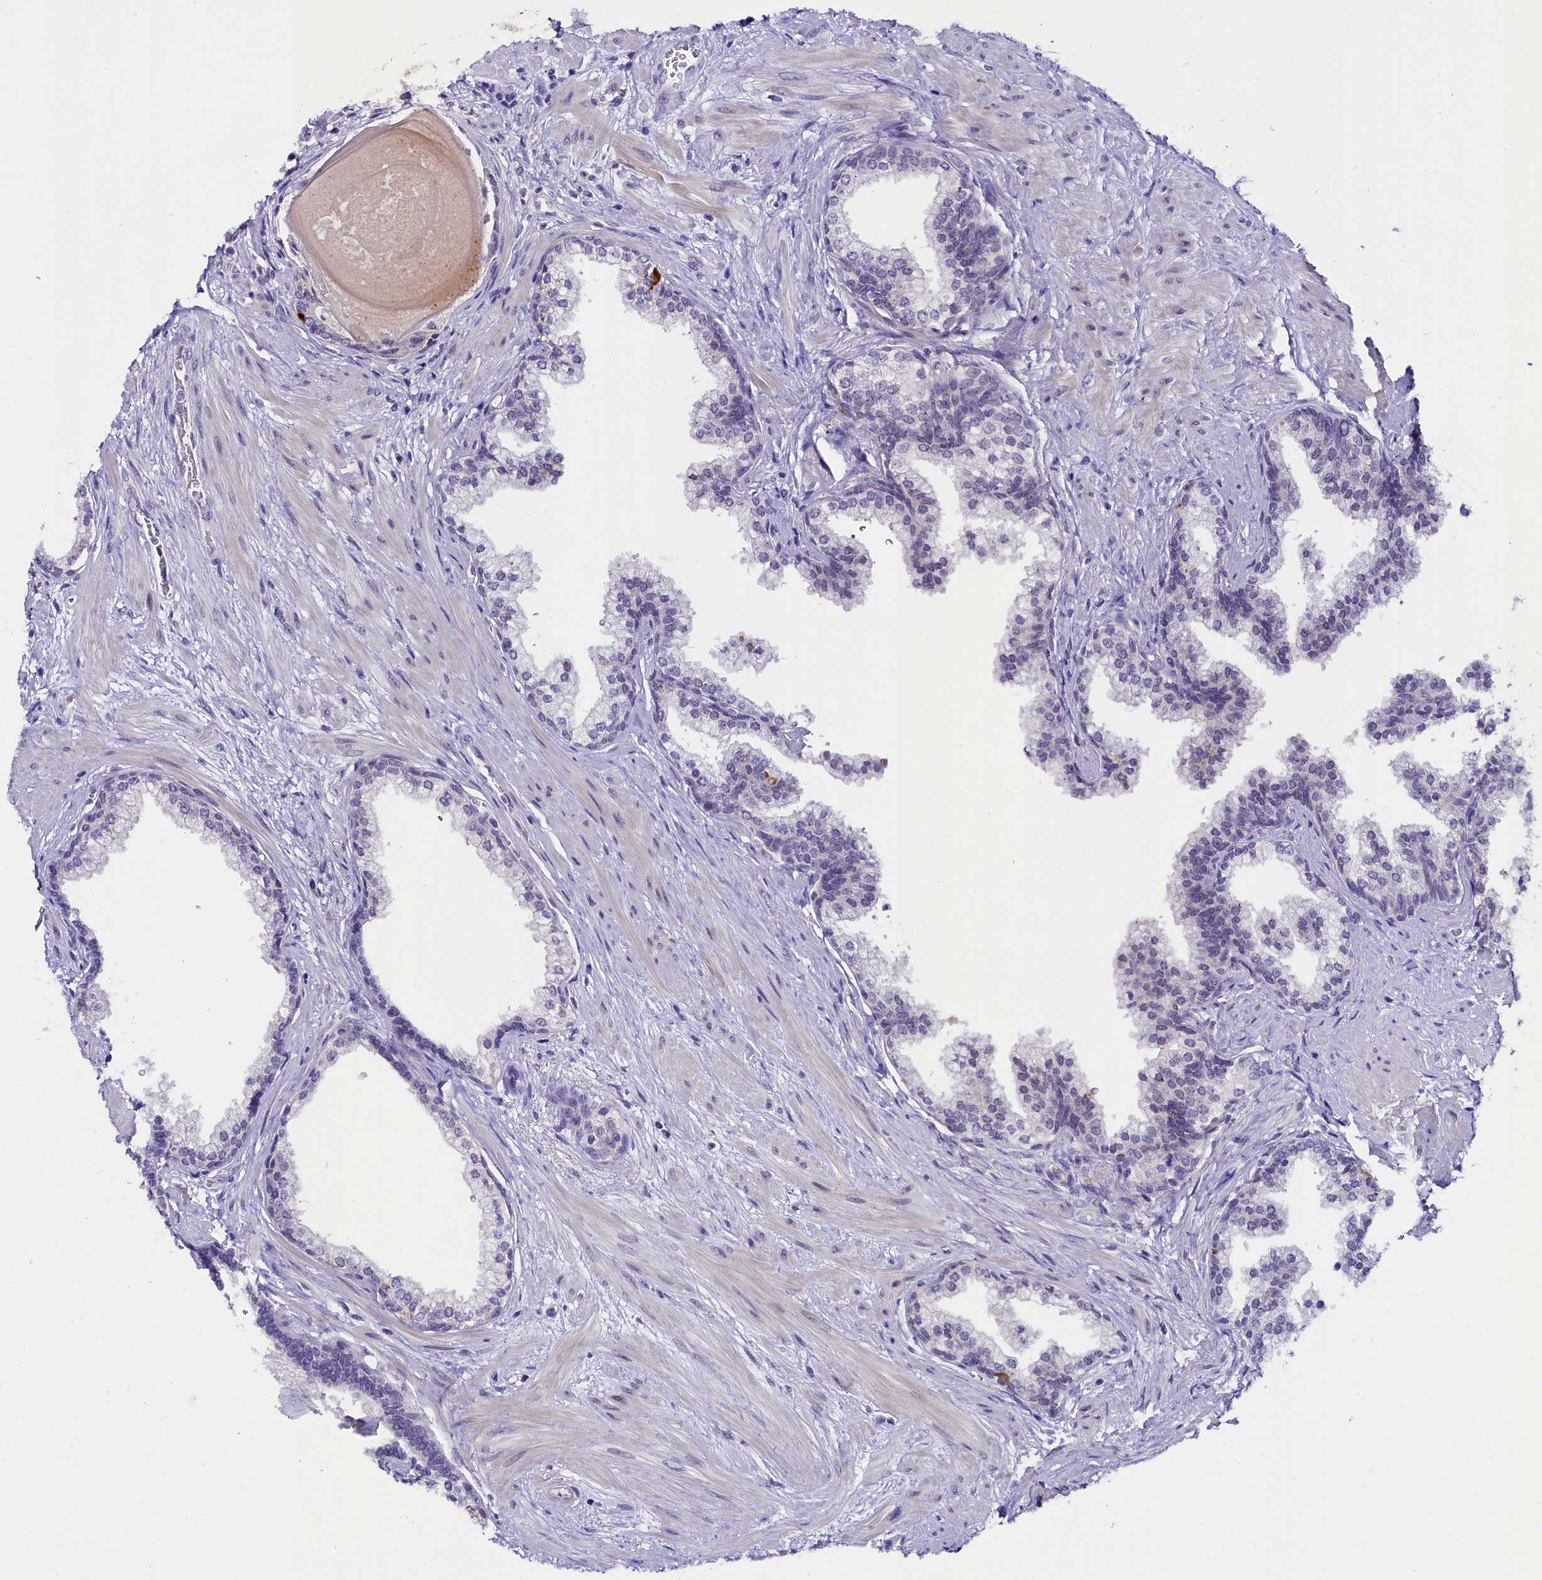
{"staining": {"intensity": "negative", "quantity": "none", "location": "none"}, "tissue": "prostate", "cell_type": "Glandular cells", "image_type": "normal", "snomed": [{"axis": "morphology", "description": "Normal tissue, NOS"}, {"axis": "topography", "description": "Prostate"}], "caption": "Glandular cells are negative for protein expression in benign human prostate.", "gene": "IQCN", "patient": {"sex": "male", "age": 57}}